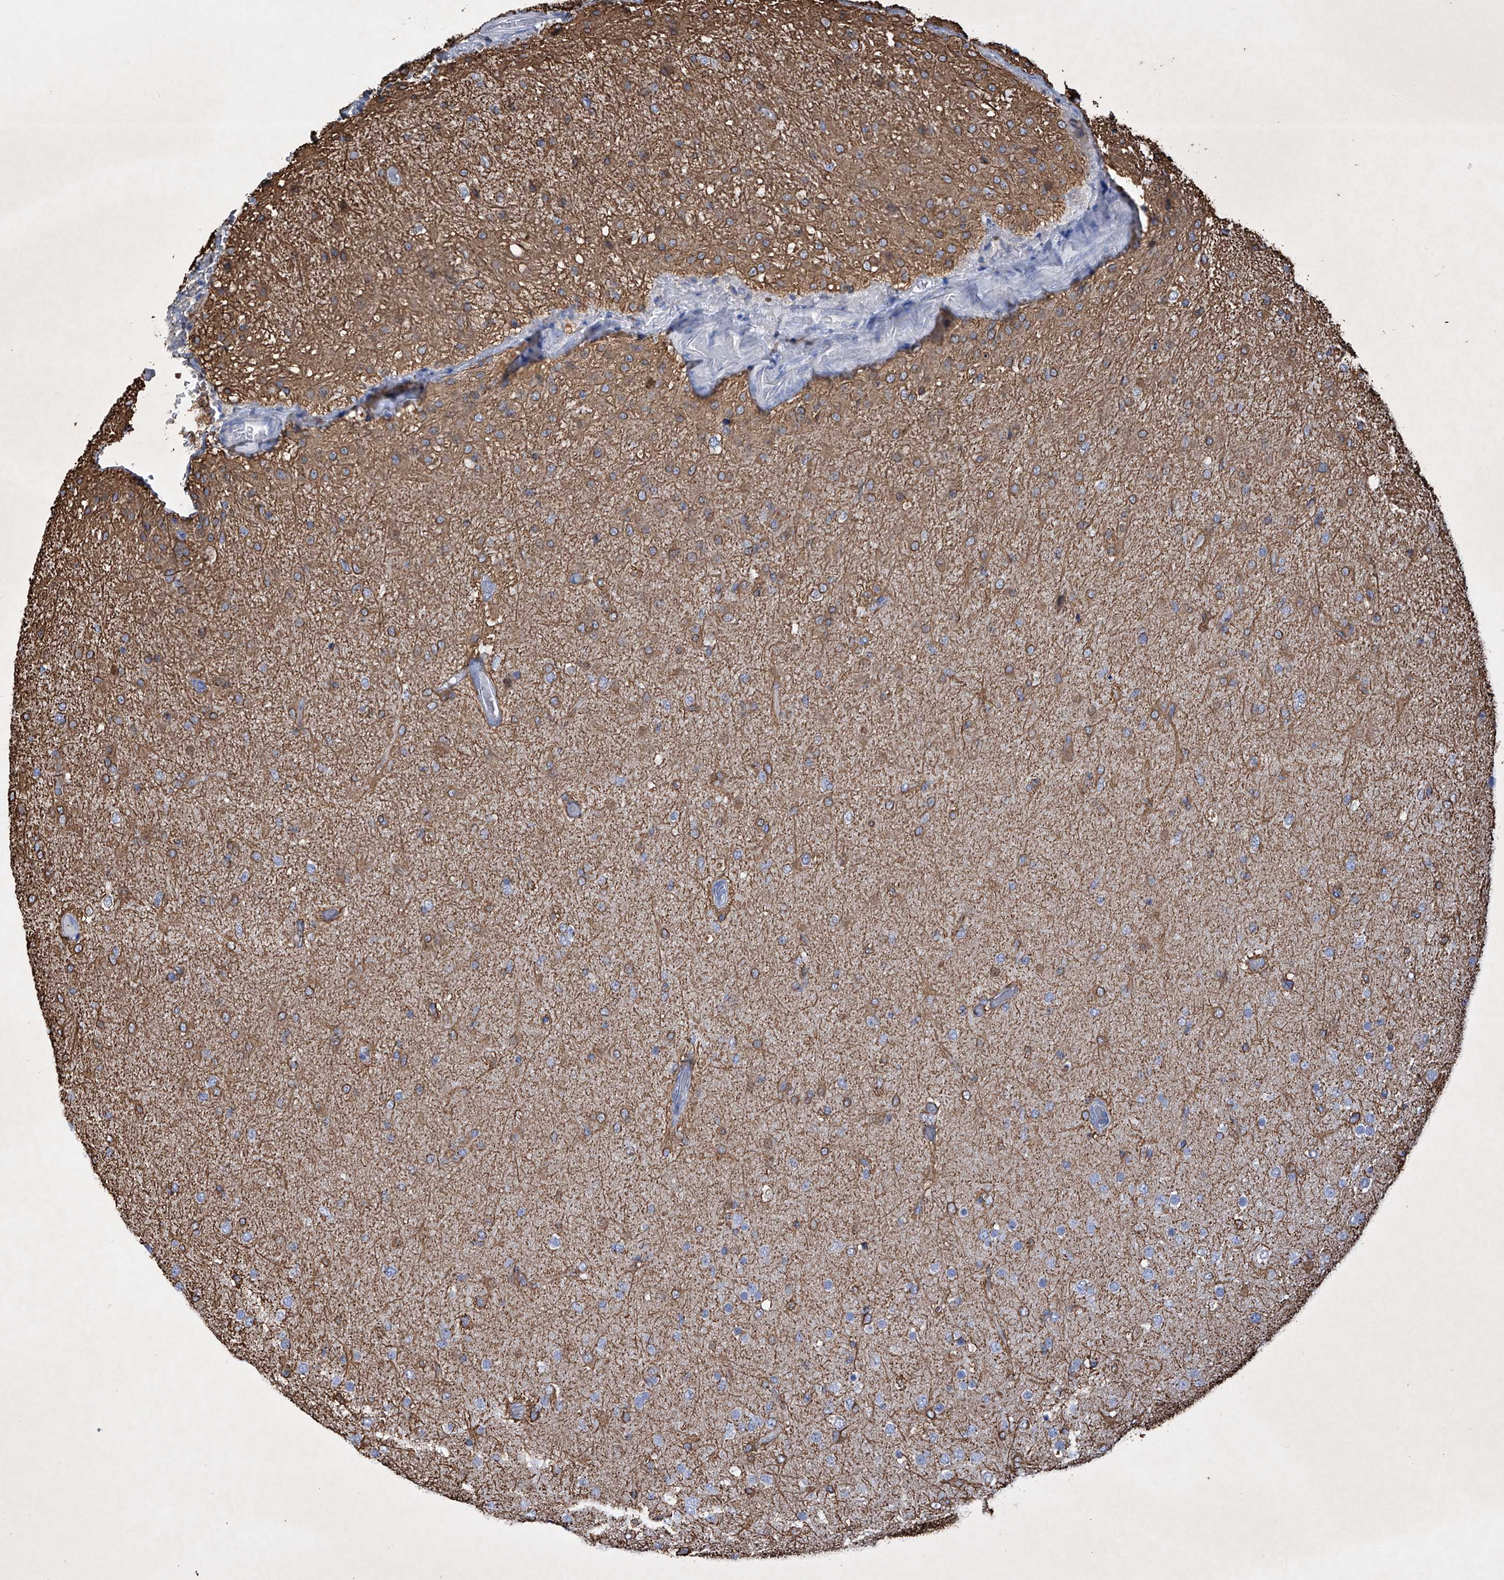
{"staining": {"intensity": "moderate", "quantity": "<25%", "location": "cytoplasmic/membranous"}, "tissue": "glioma", "cell_type": "Tumor cells", "image_type": "cancer", "snomed": [{"axis": "morphology", "description": "Glioma, malignant, Low grade"}, {"axis": "topography", "description": "Brain"}], "caption": "Immunohistochemical staining of glioma exhibits moderate cytoplasmic/membranous protein positivity in about <25% of tumor cells.", "gene": "ADRA1A", "patient": {"sex": "male", "age": 65}}